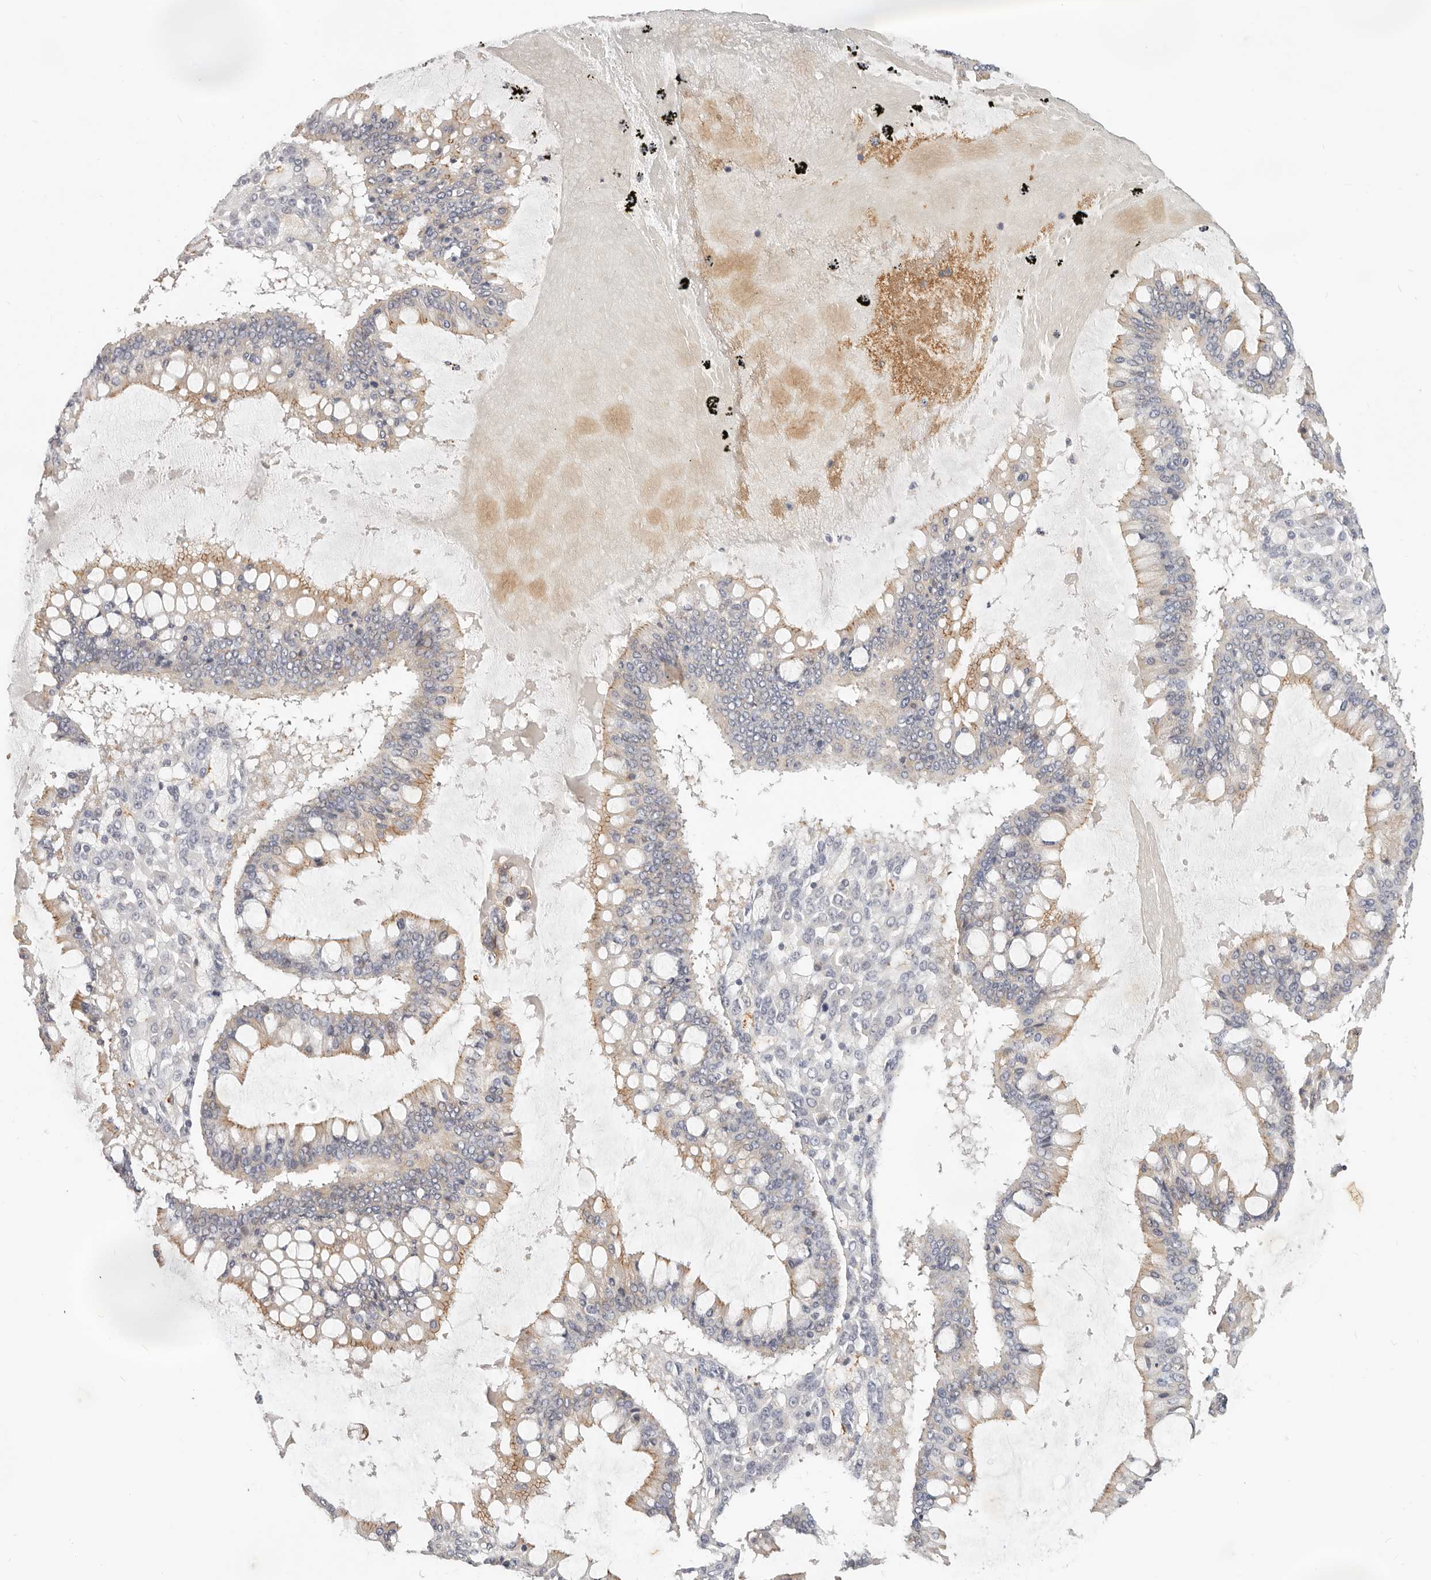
{"staining": {"intensity": "weak", "quantity": "<25%", "location": "cytoplasmic/membranous"}, "tissue": "ovarian cancer", "cell_type": "Tumor cells", "image_type": "cancer", "snomed": [{"axis": "morphology", "description": "Cystadenocarcinoma, mucinous, NOS"}, {"axis": "topography", "description": "Ovary"}], "caption": "Immunohistochemistry of mucinous cystadenocarcinoma (ovarian) reveals no expression in tumor cells.", "gene": "ZRANB1", "patient": {"sex": "female", "age": 73}}